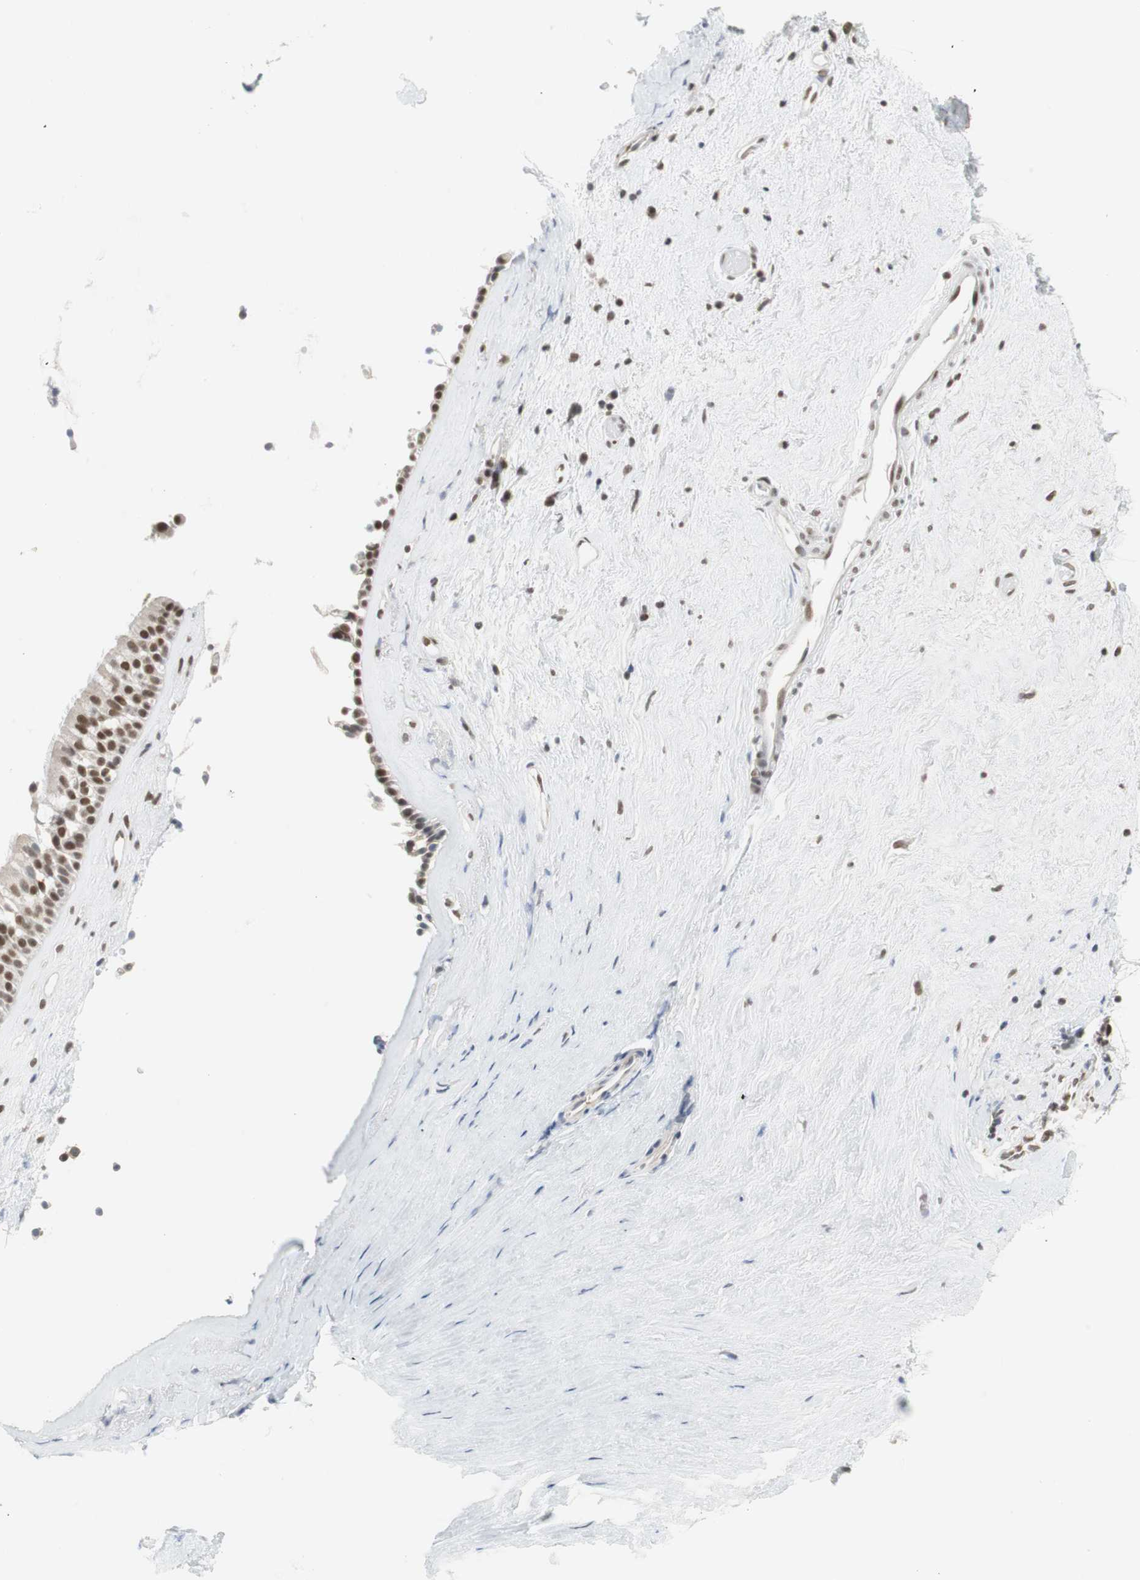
{"staining": {"intensity": "strong", "quantity": ">75%", "location": "nuclear"}, "tissue": "nasopharynx", "cell_type": "Respiratory epithelial cells", "image_type": "normal", "snomed": [{"axis": "morphology", "description": "Normal tissue, NOS"}, {"axis": "morphology", "description": "Inflammation, NOS"}, {"axis": "topography", "description": "Nasopharynx"}], "caption": "Immunohistochemistry (IHC) staining of normal nasopharynx, which demonstrates high levels of strong nuclear expression in approximately >75% of respiratory epithelial cells indicating strong nuclear protein positivity. The staining was performed using DAB (3,3'-diaminobenzidine) (brown) for protein detection and nuclei were counterstained in hematoxylin (blue).", "gene": "RTF1", "patient": {"sex": "male", "age": 48}}